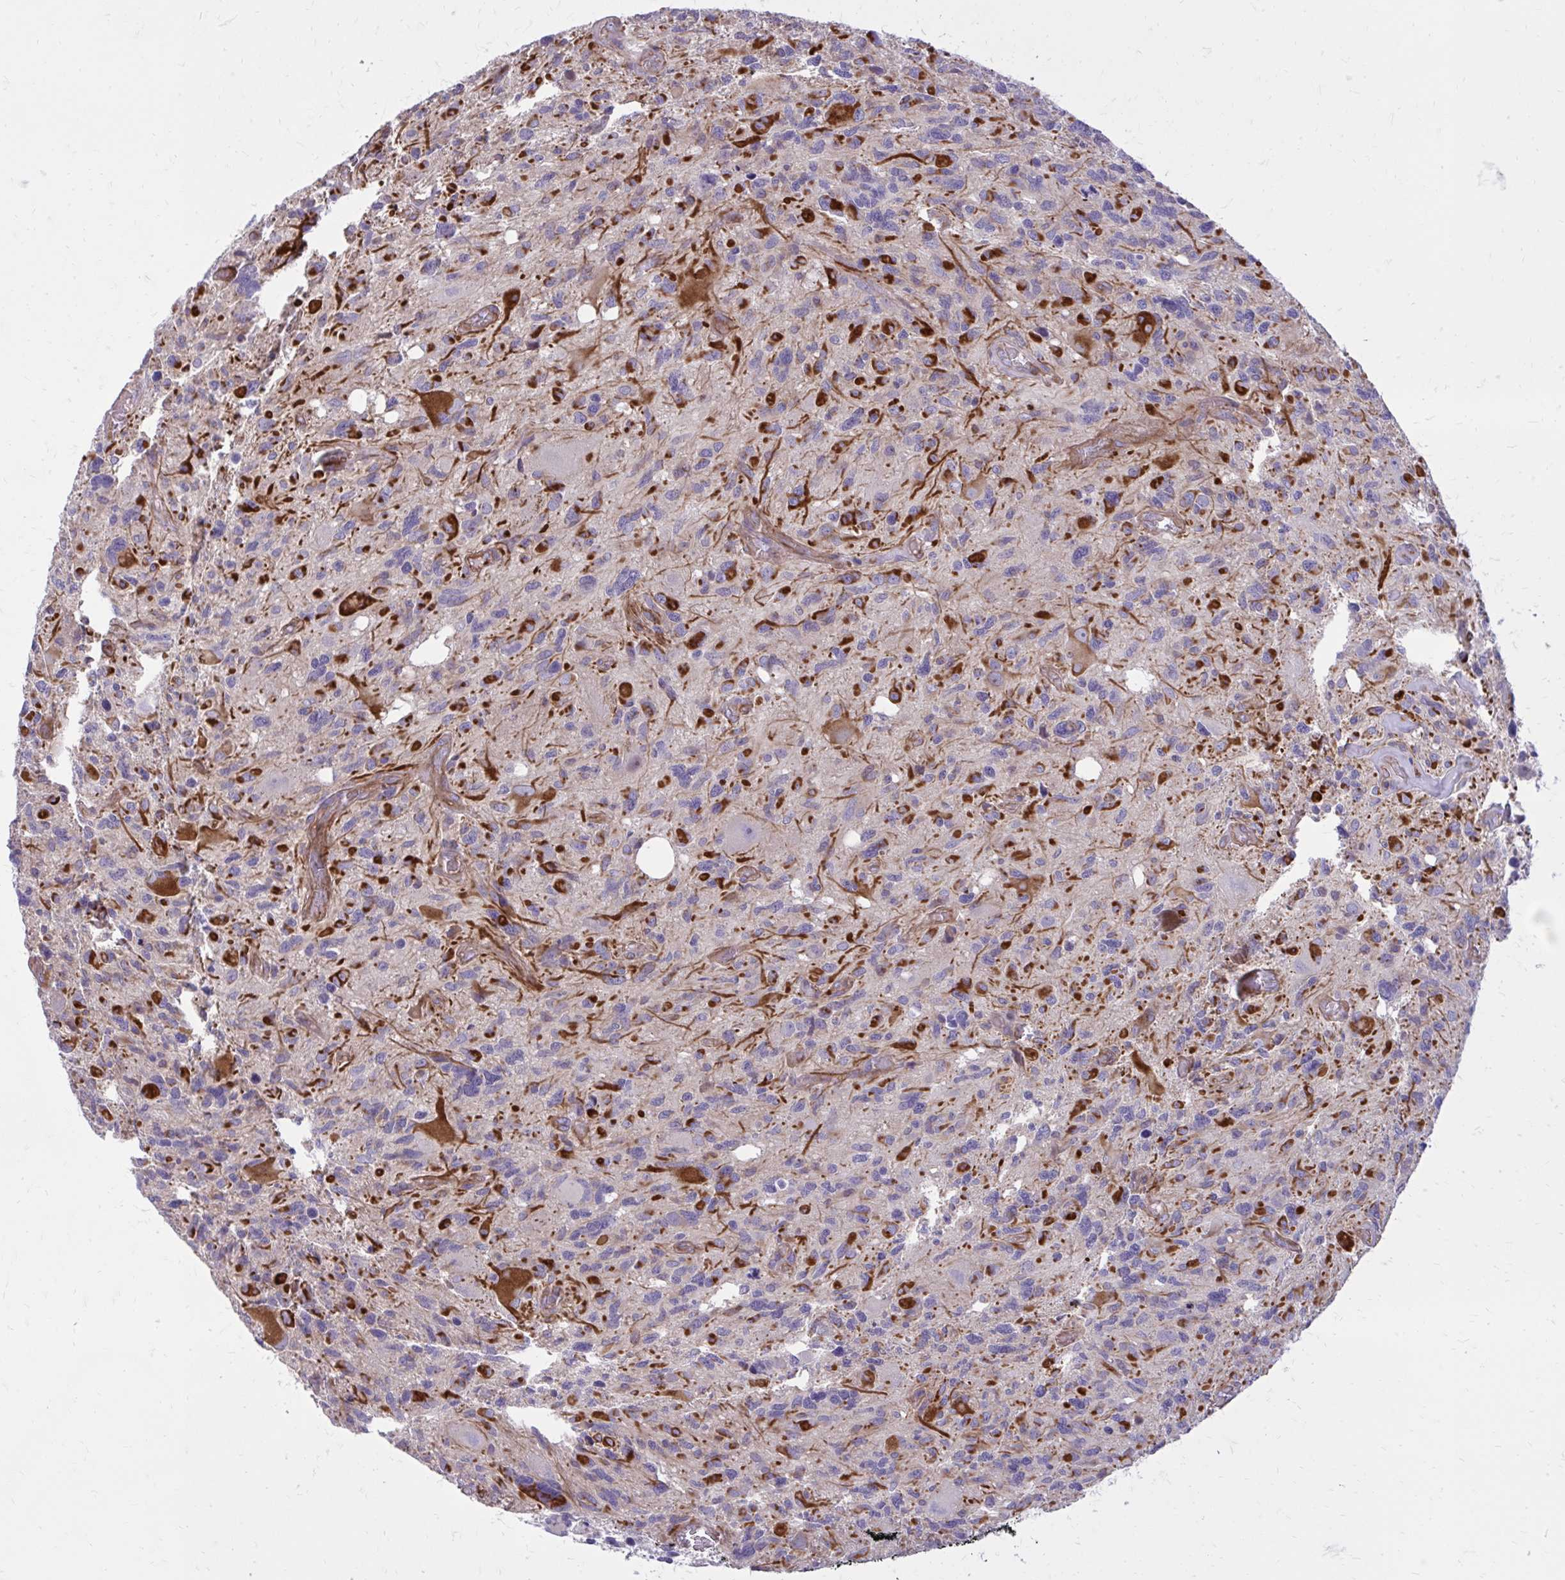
{"staining": {"intensity": "strong", "quantity": "<25%", "location": "cytoplasmic/membranous"}, "tissue": "glioma", "cell_type": "Tumor cells", "image_type": "cancer", "snomed": [{"axis": "morphology", "description": "Glioma, malignant, High grade"}, {"axis": "topography", "description": "Brain"}], "caption": "Protein staining reveals strong cytoplasmic/membranous positivity in about <25% of tumor cells in malignant glioma (high-grade). Nuclei are stained in blue.", "gene": "FAP", "patient": {"sex": "male", "age": 49}}